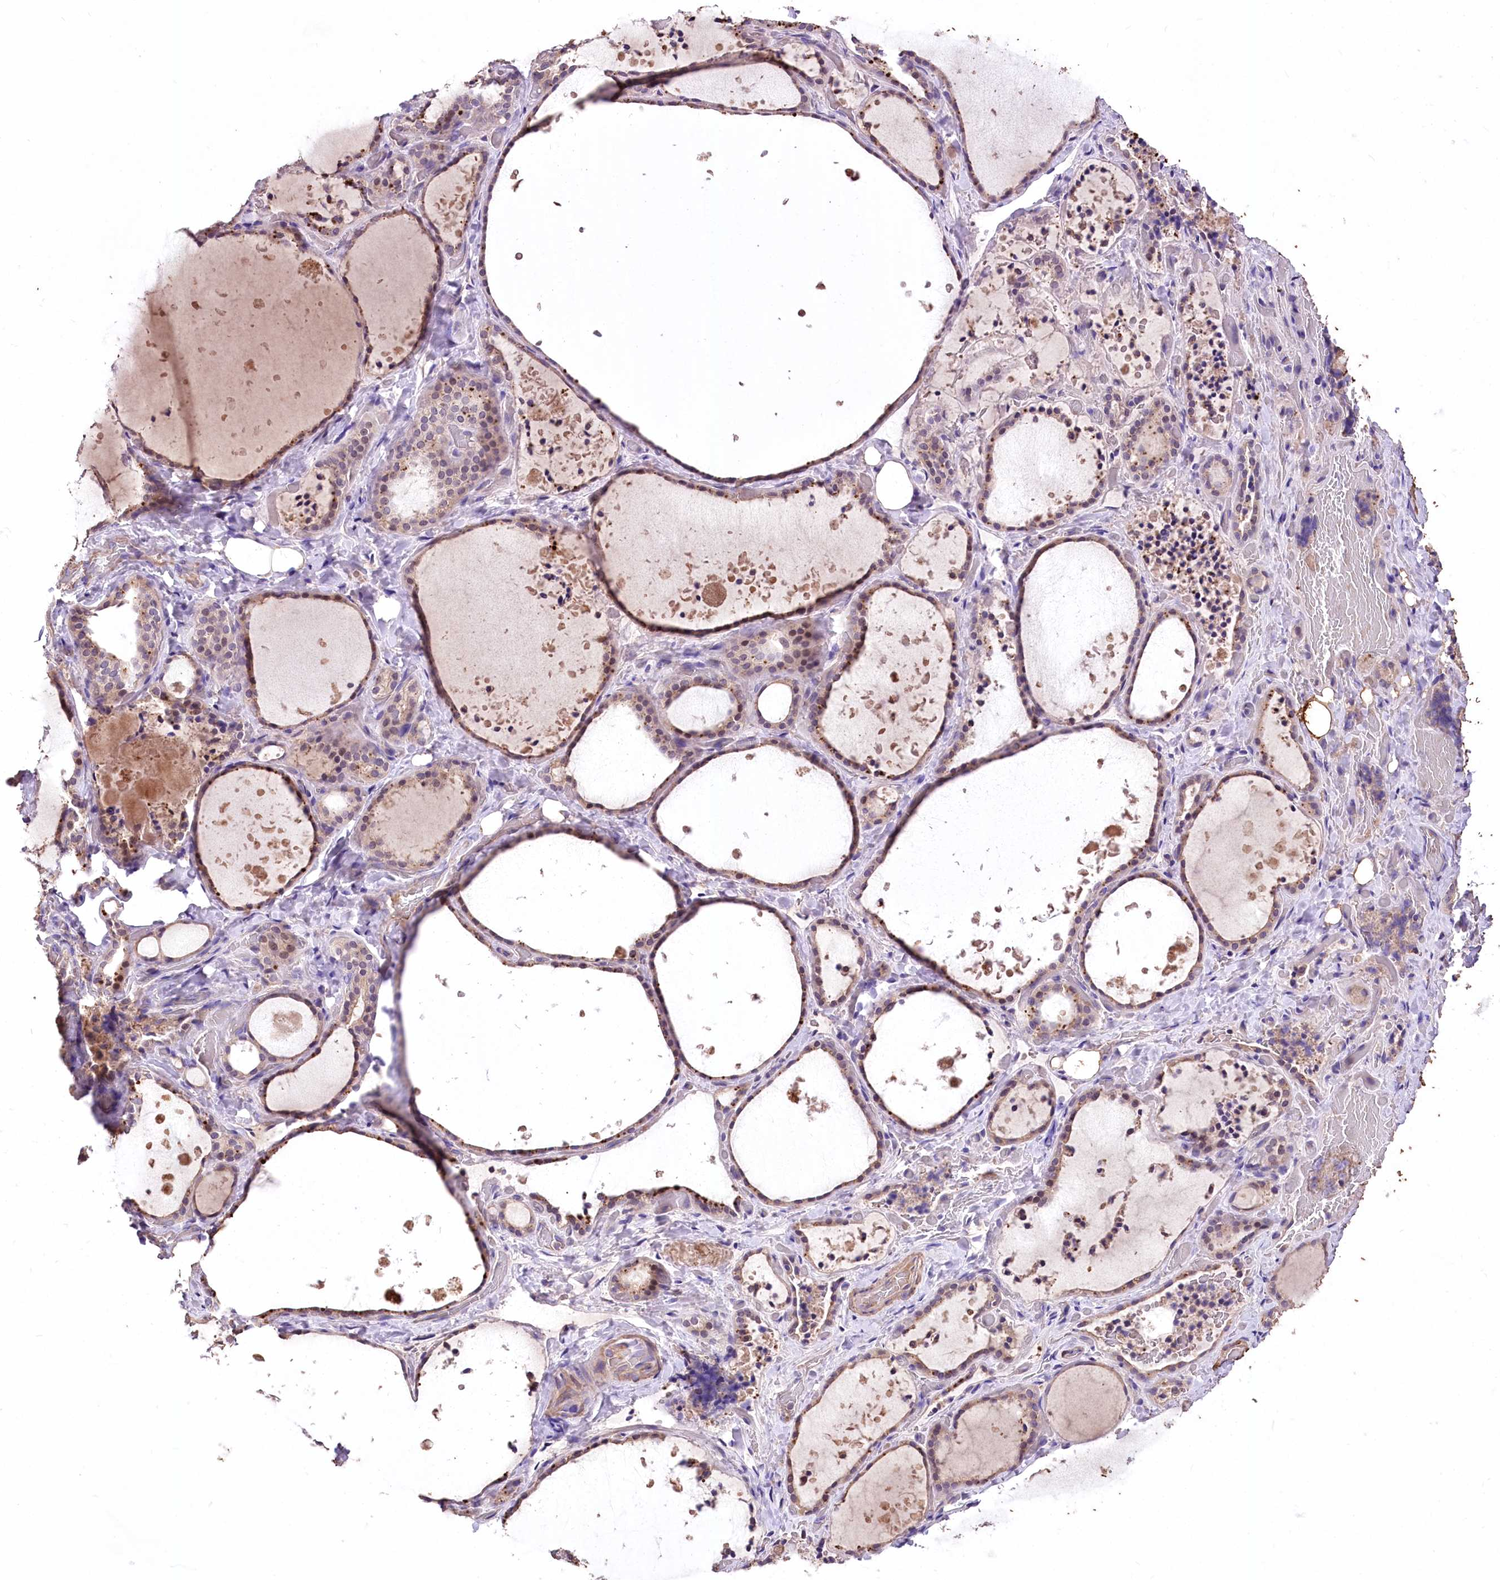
{"staining": {"intensity": "weak", "quantity": ">75%", "location": "cytoplasmic/membranous"}, "tissue": "thyroid gland", "cell_type": "Glandular cells", "image_type": "normal", "snomed": [{"axis": "morphology", "description": "Normal tissue, NOS"}, {"axis": "topography", "description": "Thyroid gland"}], "caption": "IHC image of normal thyroid gland stained for a protein (brown), which reveals low levels of weak cytoplasmic/membranous expression in approximately >75% of glandular cells.", "gene": "PCYOX1L", "patient": {"sex": "female", "age": 44}}